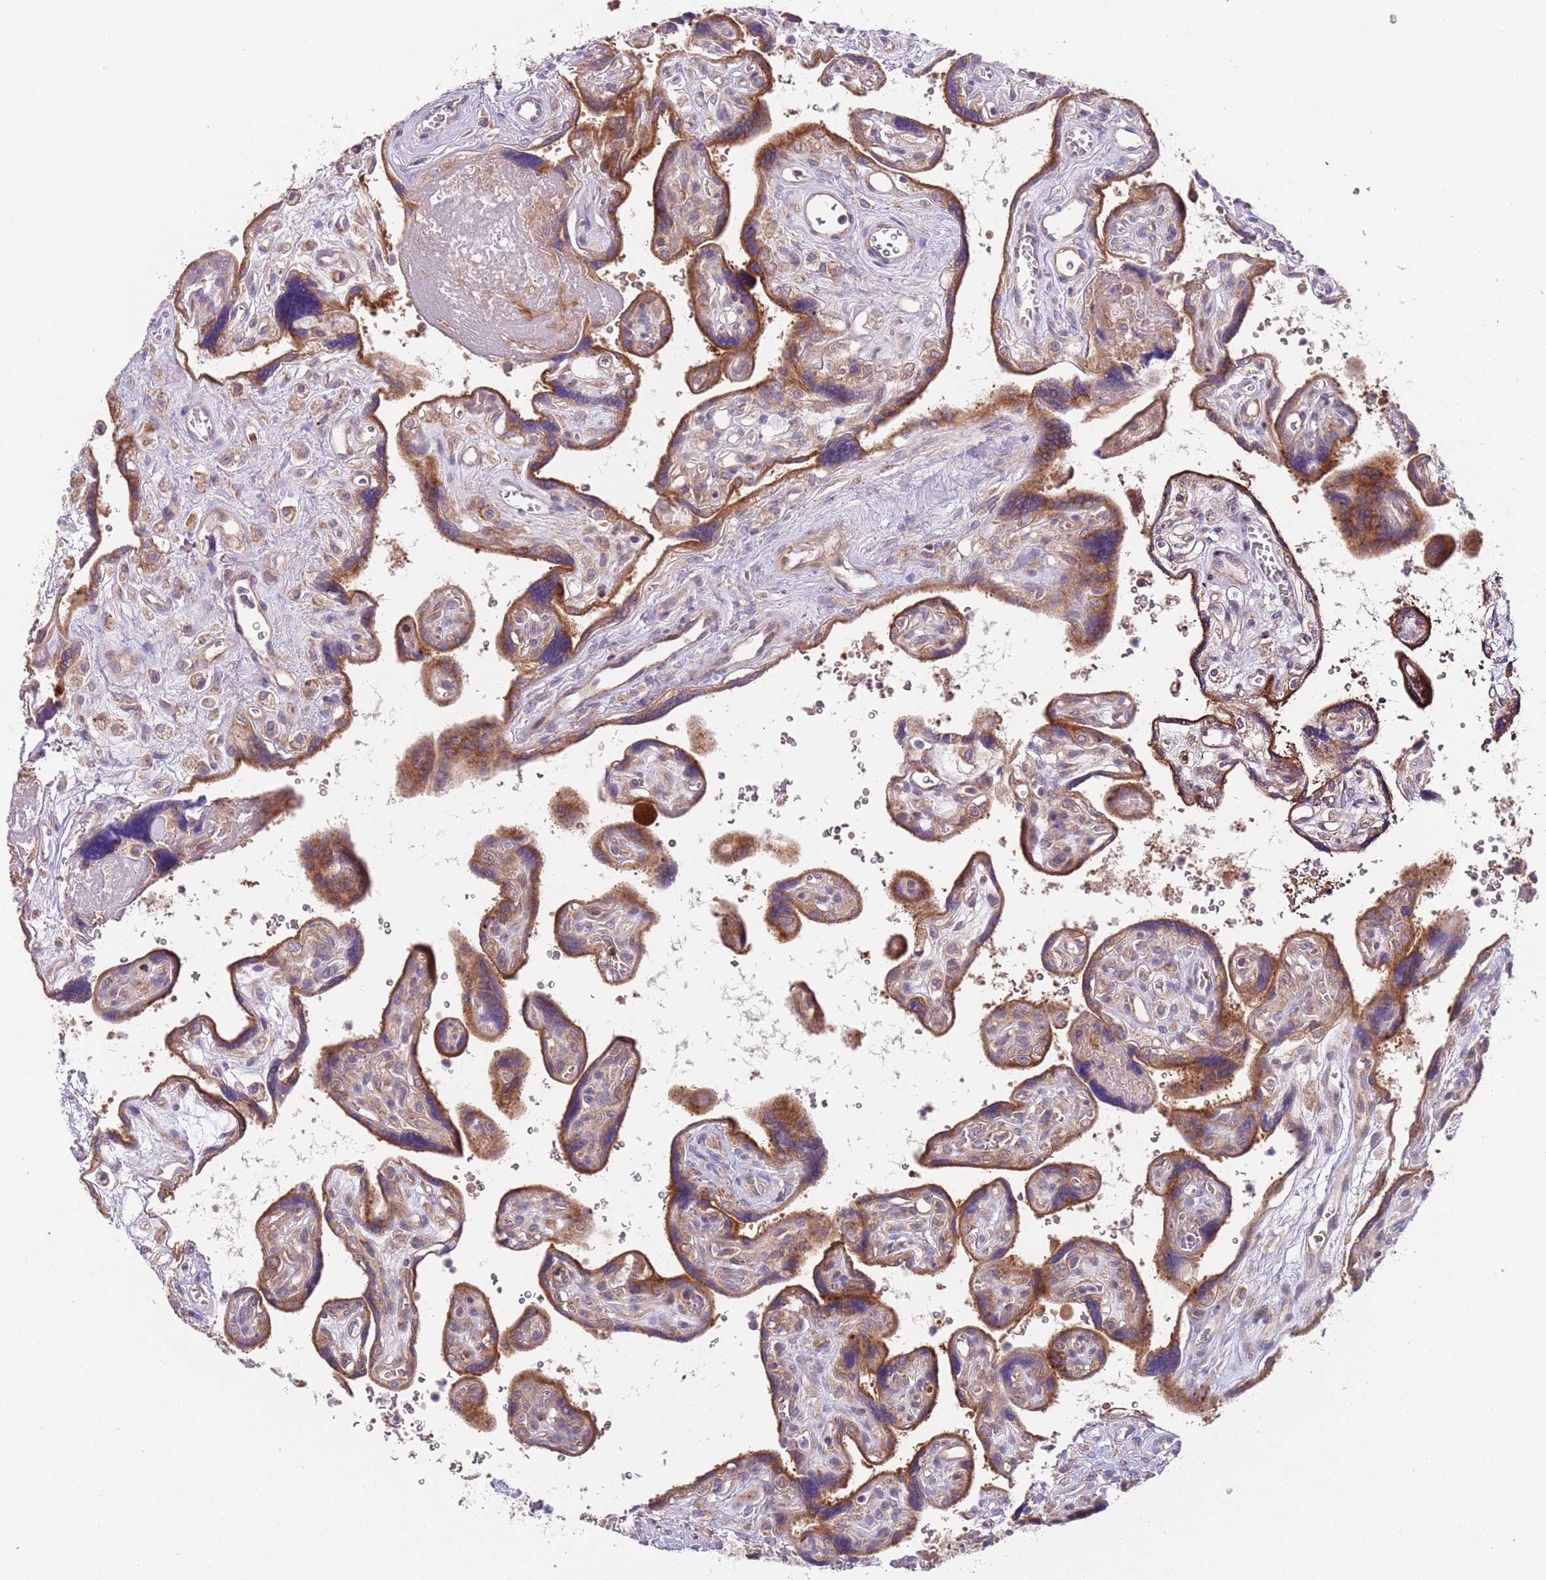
{"staining": {"intensity": "moderate", "quantity": ">75%", "location": "cytoplasmic/membranous"}, "tissue": "placenta", "cell_type": "Trophoblastic cells", "image_type": "normal", "snomed": [{"axis": "morphology", "description": "Normal tissue, NOS"}, {"axis": "topography", "description": "Placenta"}], "caption": "IHC of unremarkable placenta demonstrates medium levels of moderate cytoplasmic/membranous positivity in about >75% of trophoblastic cells.", "gene": "VWCE", "patient": {"sex": "female", "age": 39}}